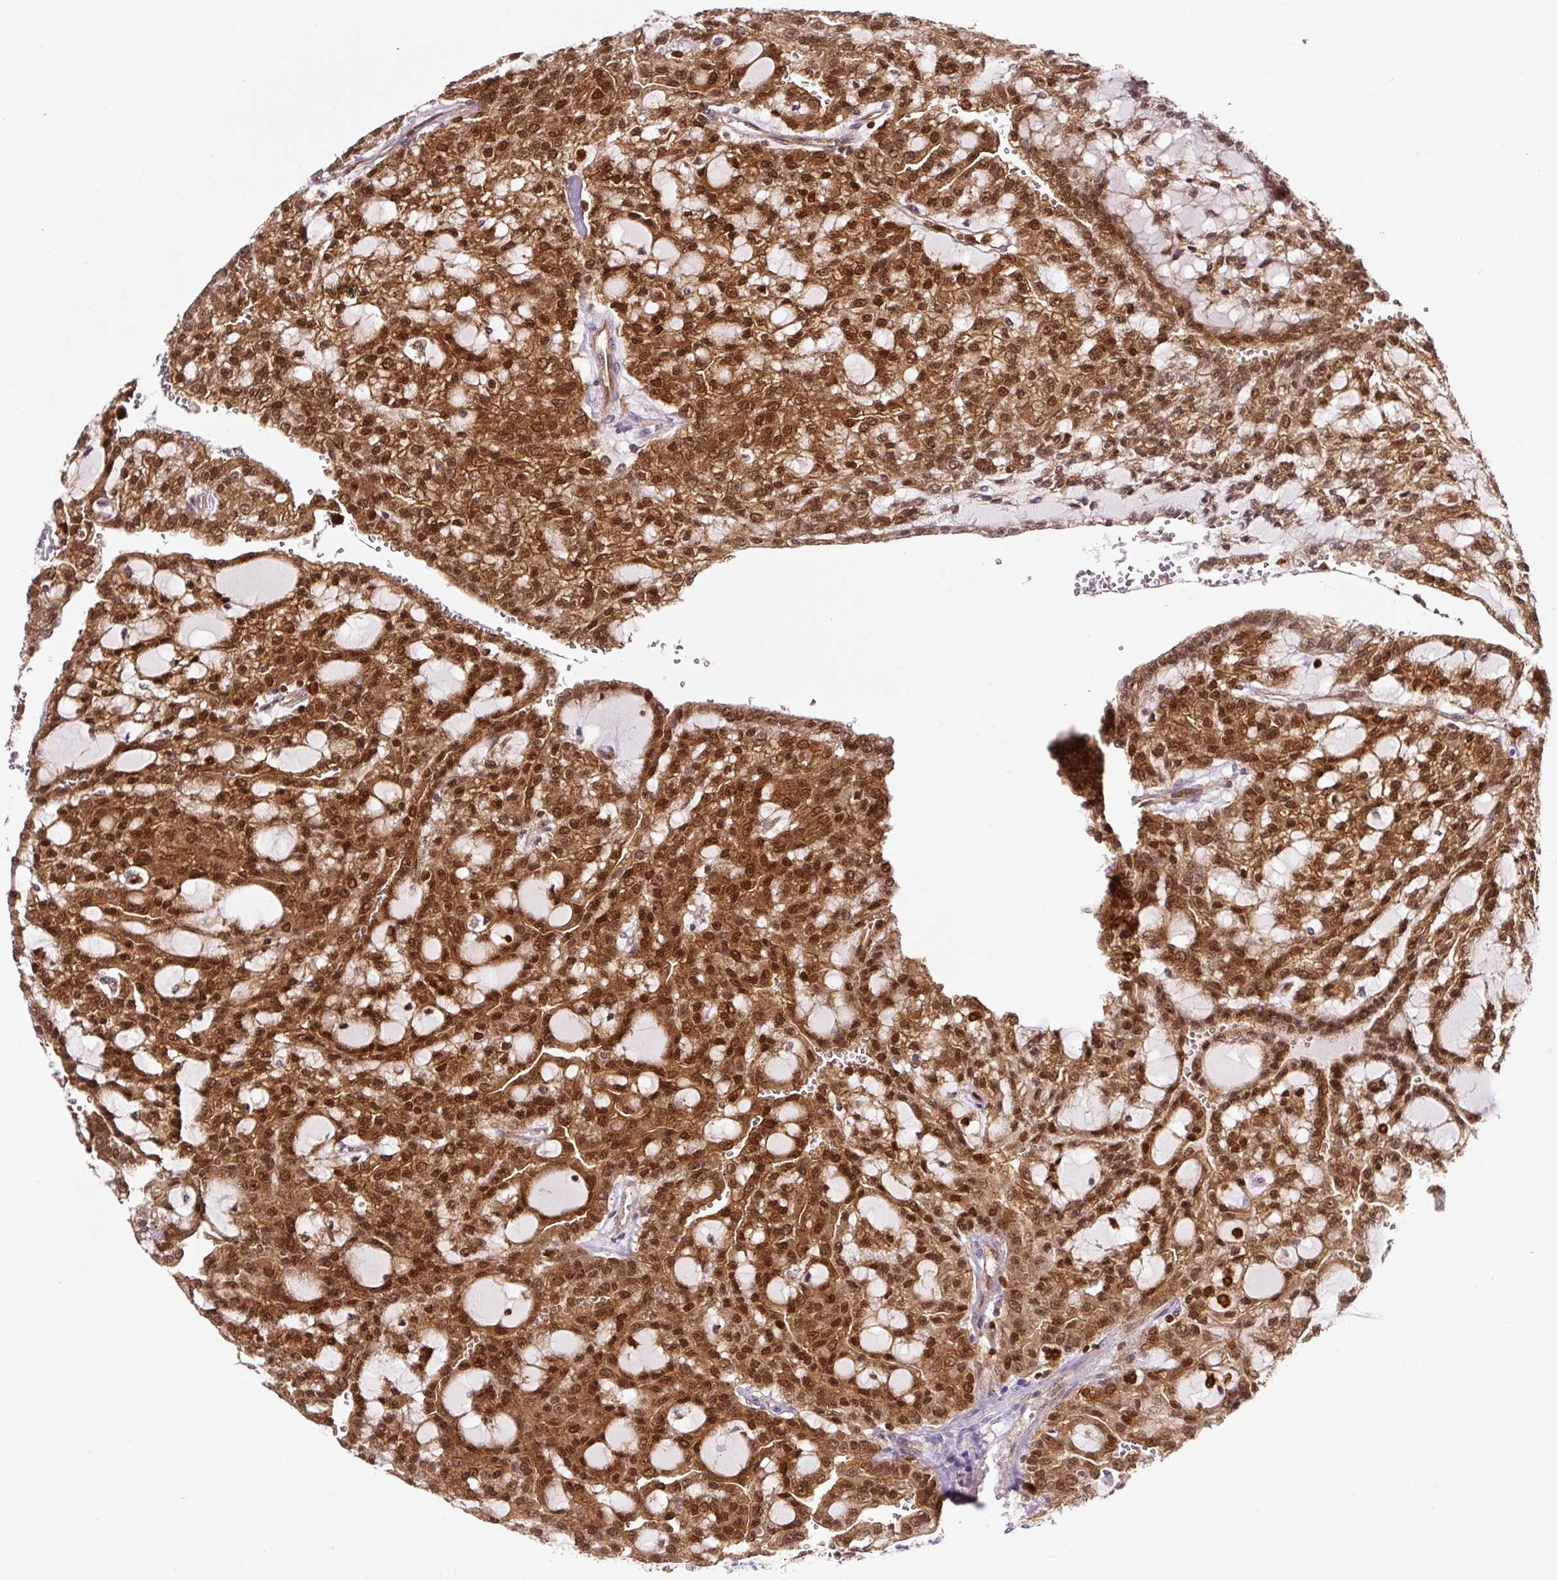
{"staining": {"intensity": "moderate", "quantity": ">75%", "location": "cytoplasmic/membranous,nuclear"}, "tissue": "renal cancer", "cell_type": "Tumor cells", "image_type": "cancer", "snomed": [{"axis": "morphology", "description": "Adenocarcinoma, NOS"}, {"axis": "topography", "description": "Kidney"}], "caption": "Moderate cytoplasmic/membranous and nuclear protein staining is seen in approximately >75% of tumor cells in renal adenocarcinoma.", "gene": "ANXA1", "patient": {"sex": "male", "age": 63}}